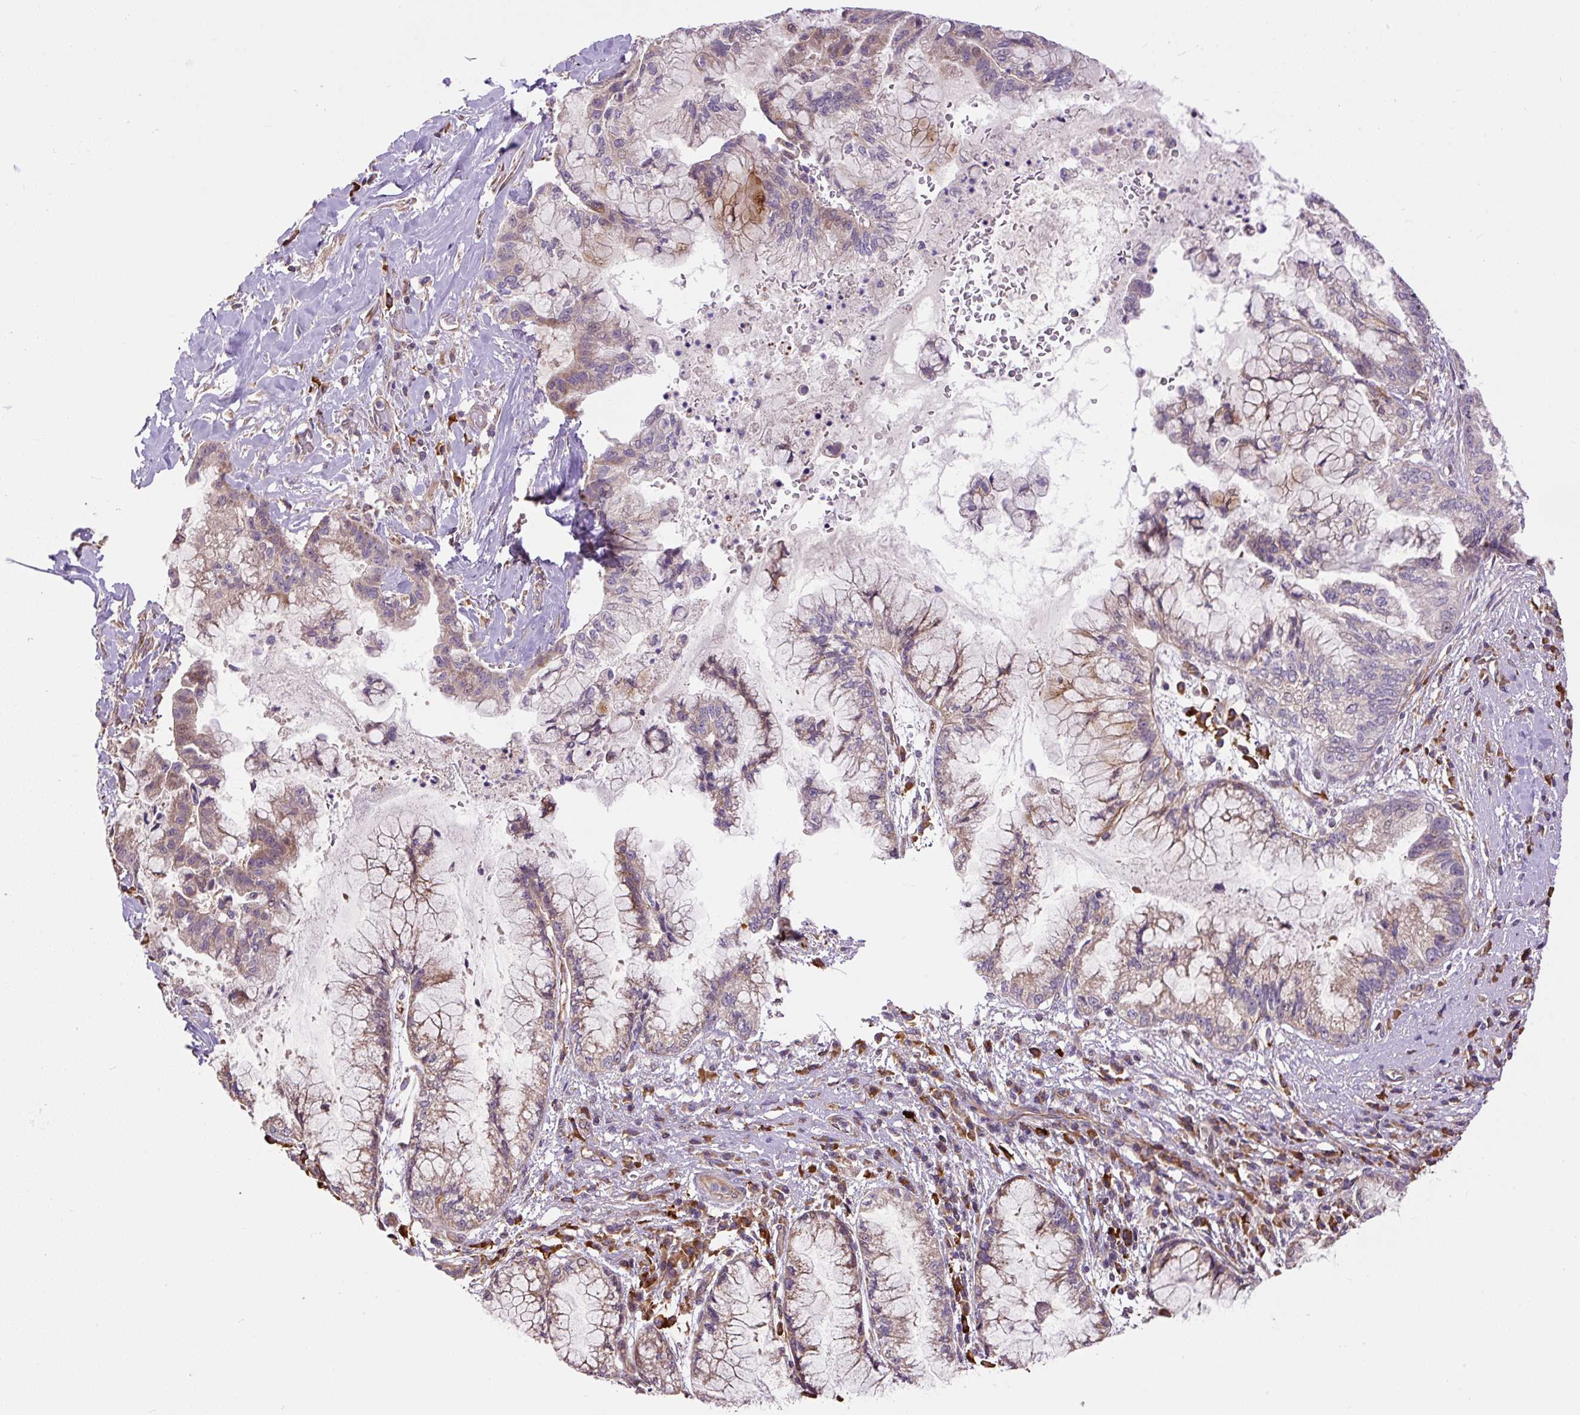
{"staining": {"intensity": "weak", "quantity": "<25%", "location": "cytoplasmic/membranous"}, "tissue": "pancreatic cancer", "cell_type": "Tumor cells", "image_type": "cancer", "snomed": [{"axis": "morphology", "description": "Adenocarcinoma, NOS"}, {"axis": "topography", "description": "Pancreas"}], "caption": "Tumor cells are negative for brown protein staining in pancreatic adenocarcinoma. (Immunohistochemistry, brightfield microscopy, high magnification).", "gene": "PPME1", "patient": {"sex": "male", "age": 73}}